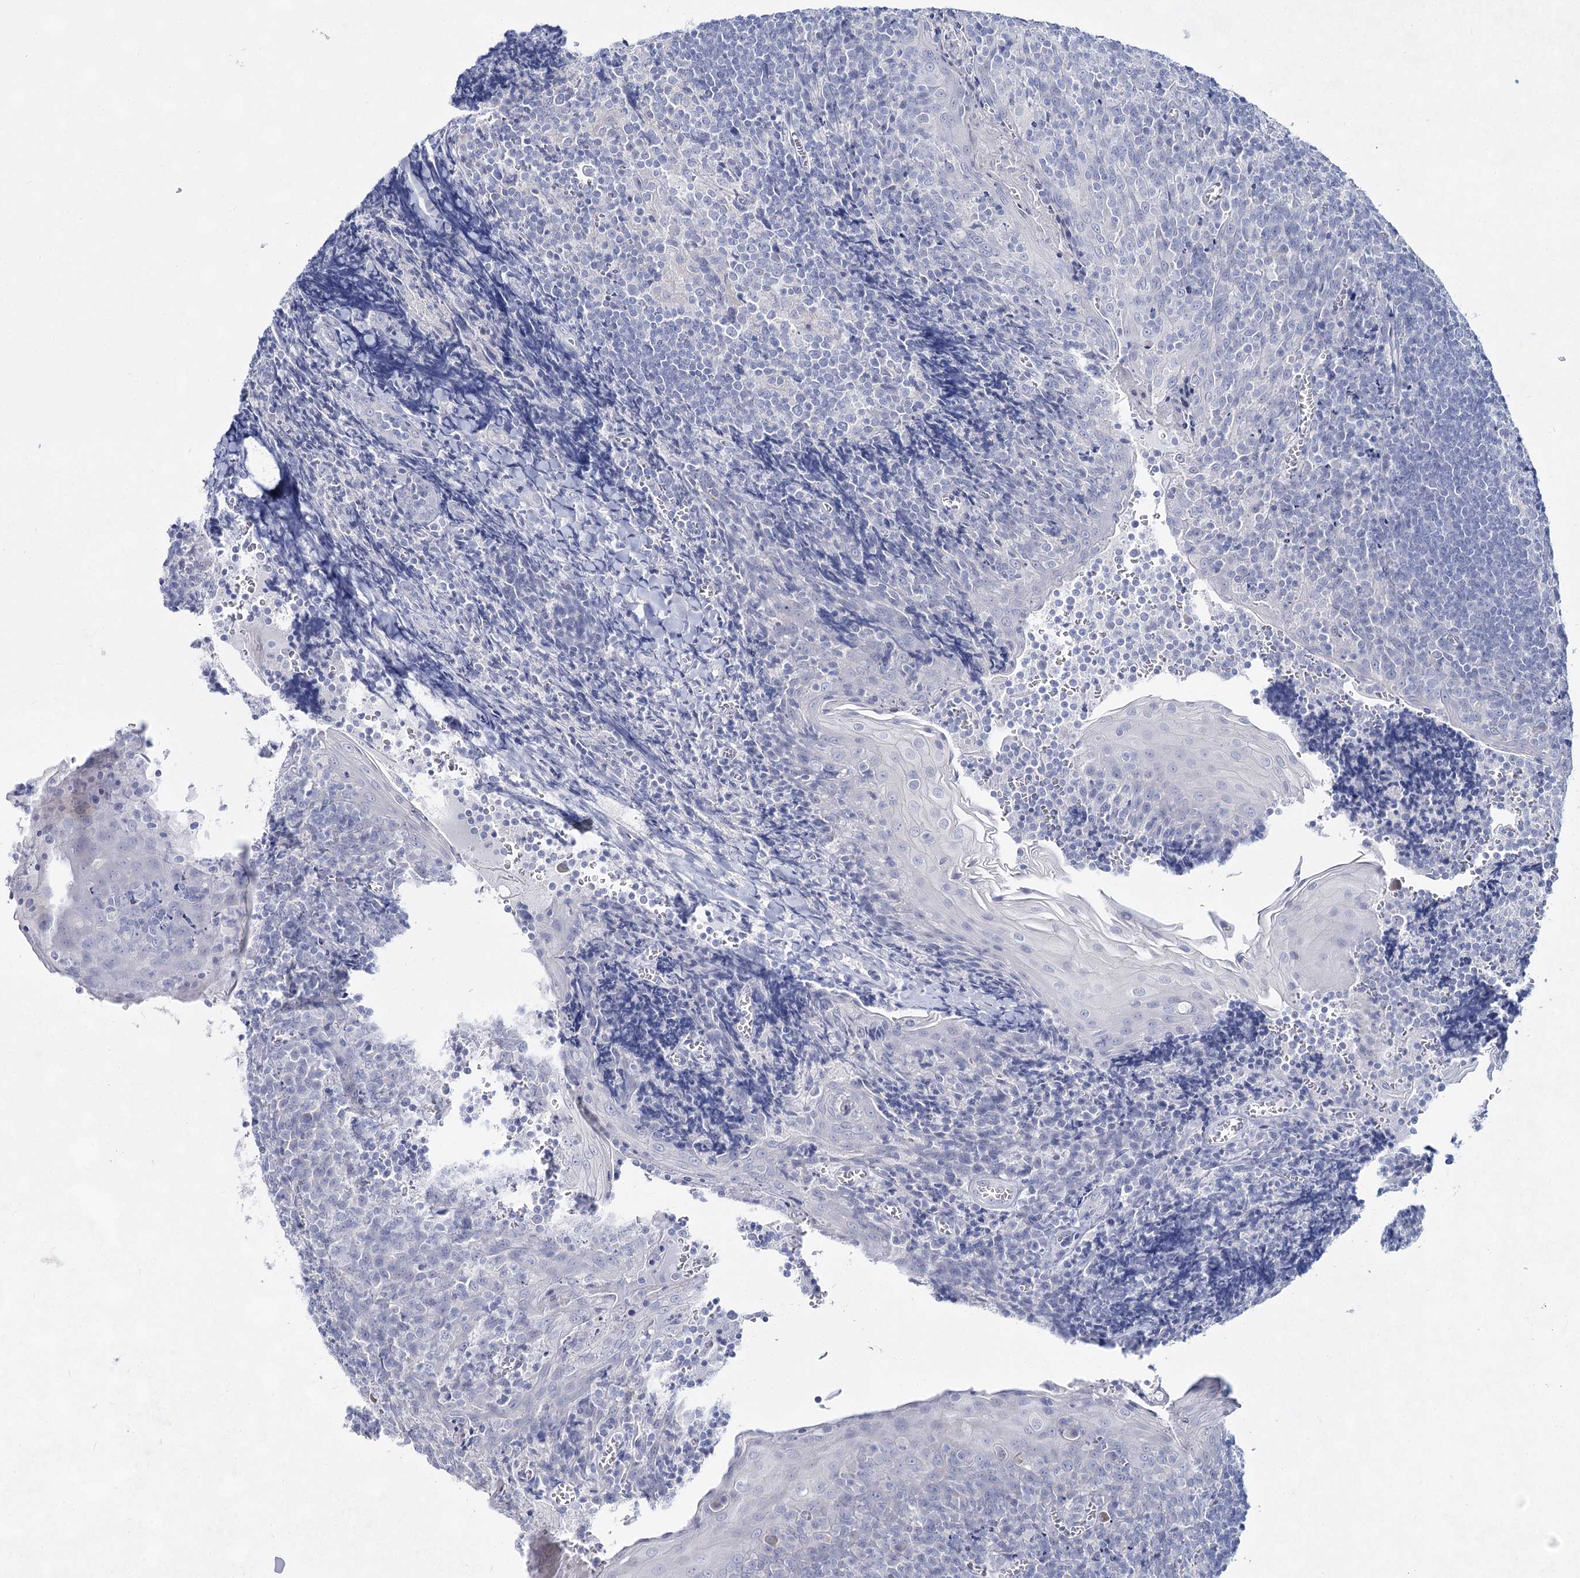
{"staining": {"intensity": "negative", "quantity": "none", "location": "none"}, "tissue": "tonsil", "cell_type": "Germinal center cells", "image_type": "normal", "snomed": [{"axis": "morphology", "description": "Normal tissue, NOS"}, {"axis": "topography", "description": "Tonsil"}], "caption": "Tonsil was stained to show a protein in brown. There is no significant staining in germinal center cells. (Brightfield microscopy of DAB immunohistochemistry at high magnification).", "gene": "SLC17A2", "patient": {"sex": "male", "age": 27}}